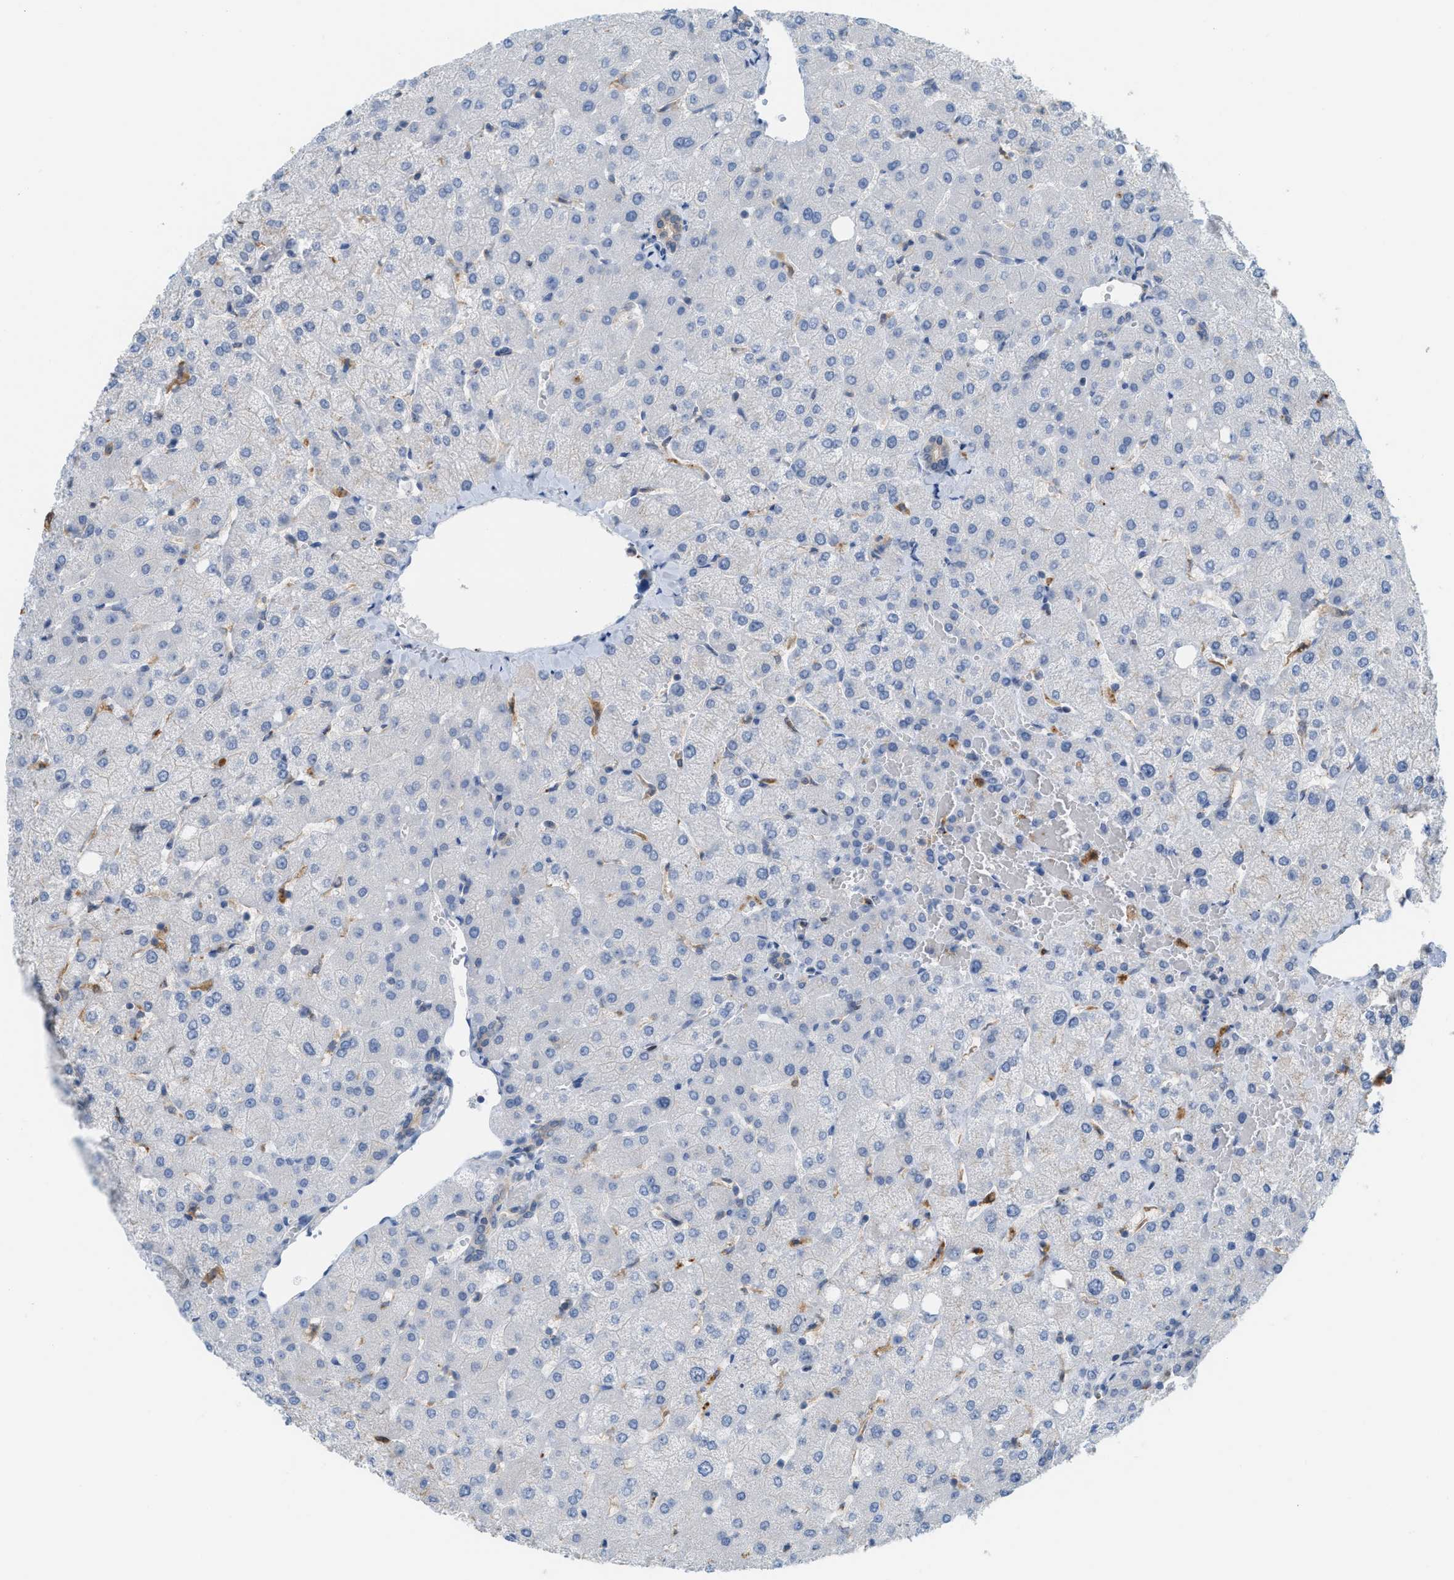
{"staining": {"intensity": "weak", "quantity": ">75%", "location": "cytoplasmic/membranous"}, "tissue": "liver", "cell_type": "Cholangiocytes", "image_type": "normal", "snomed": [{"axis": "morphology", "description": "Normal tissue, NOS"}, {"axis": "topography", "description": "Liver"}], "caption": "The immunohistochemical stain shows weak cytoplasmic/membranous positivity in cholangiocytes of normal liver. (Stains: DAB in brown, nuclei in blue, Microscopy: brightfield microscopy at high magnification).", "gene": "CSTB", "patient": {"sex": "female", "age": 54}}